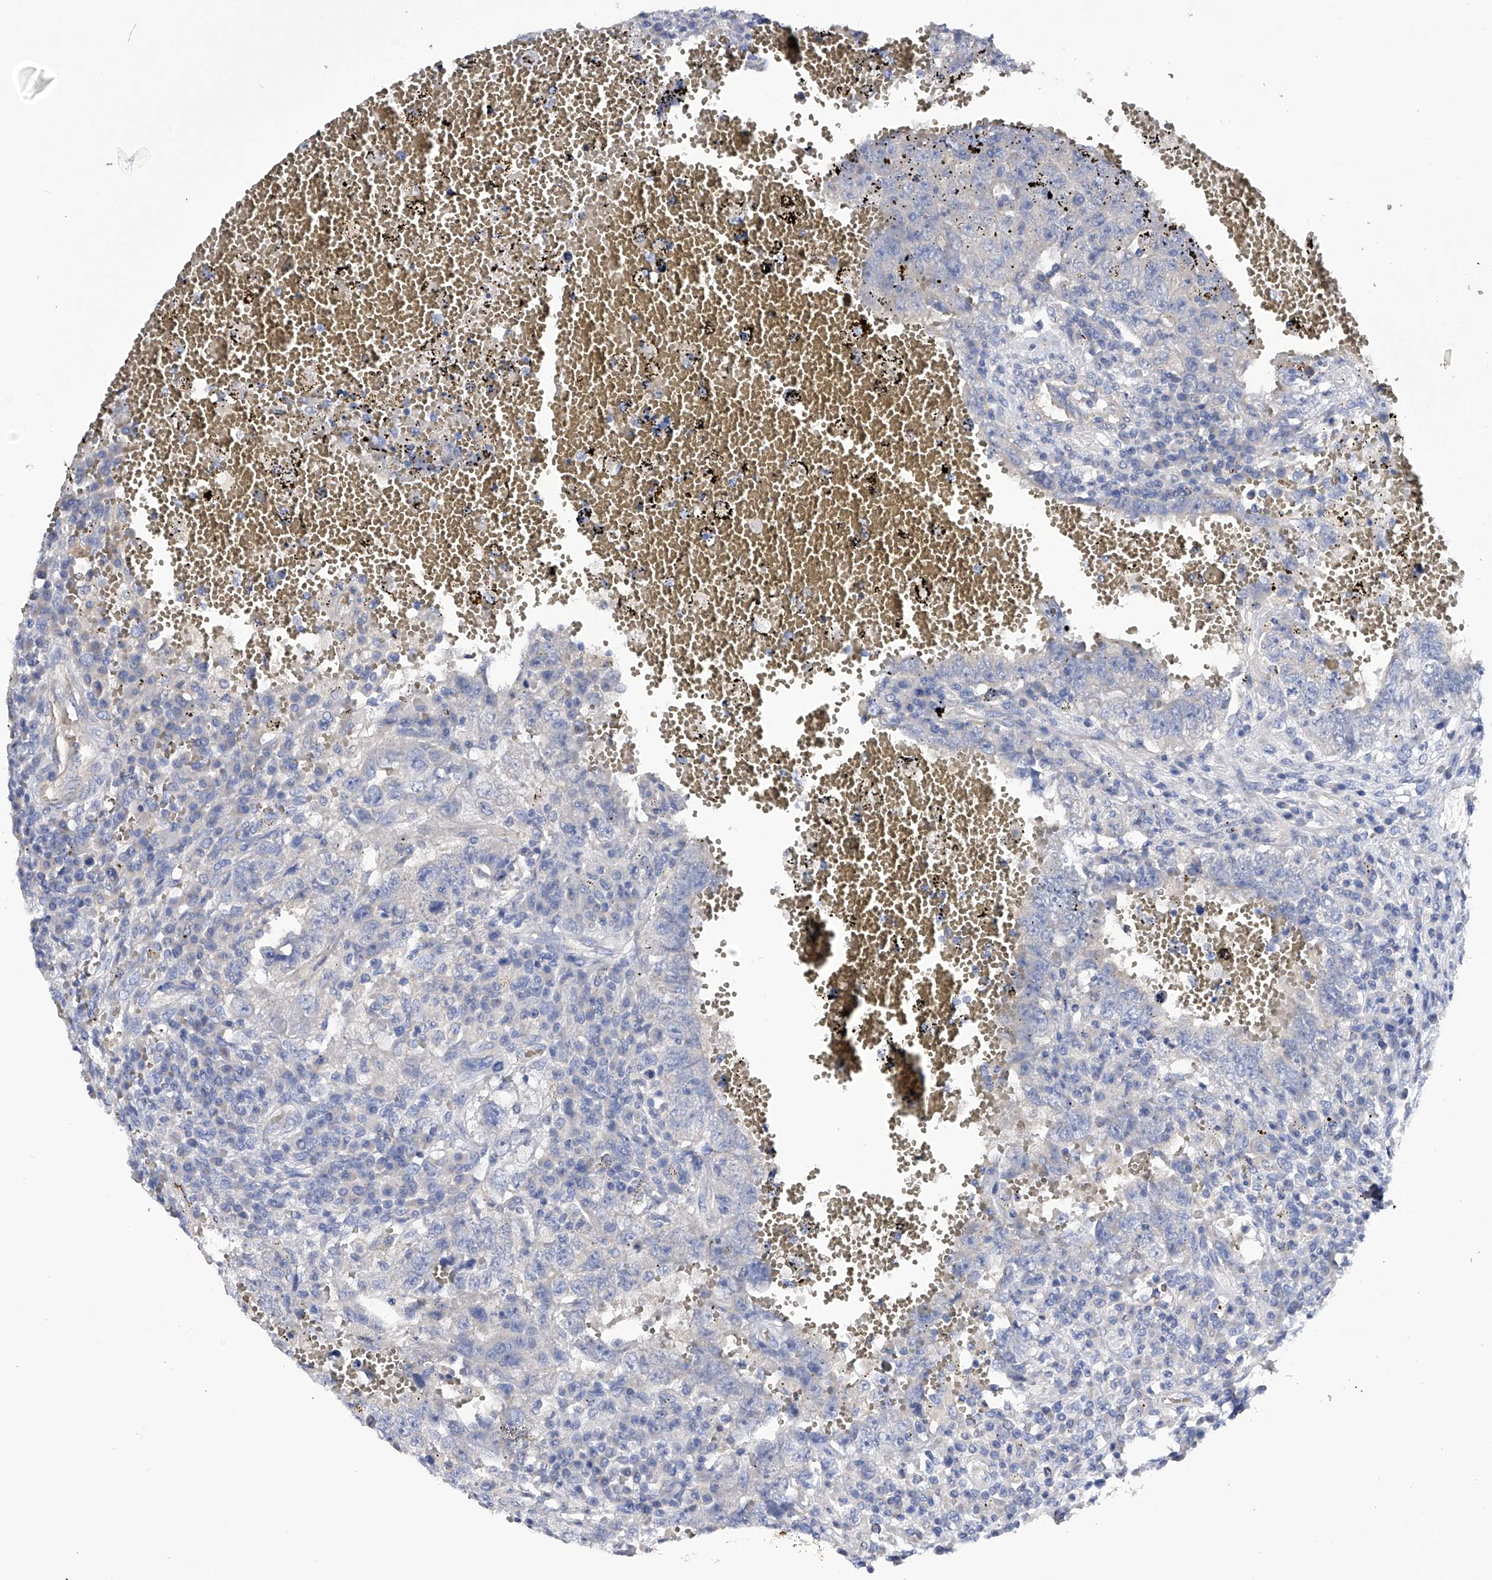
{"staining": {"intensity": "negative", "quantity": "none", "location": "none"}, "tissue": "testis cancer", "cell_type": "Tumor cells", "image_type": "cancer", "snomed": [{"axis": "morphology", "description": "Carcinoma, Embryonal, NOS"}, {"axis": "topography", "description": "Testis"}], "caption": "Human embryonal carcinoma (testis) stained for a protein using immunohistochemistry (IHC) demonstrates no staining in tumor cells.", "gene": "RWDD2A", "patient": {"sex": "male", "age": 26}}